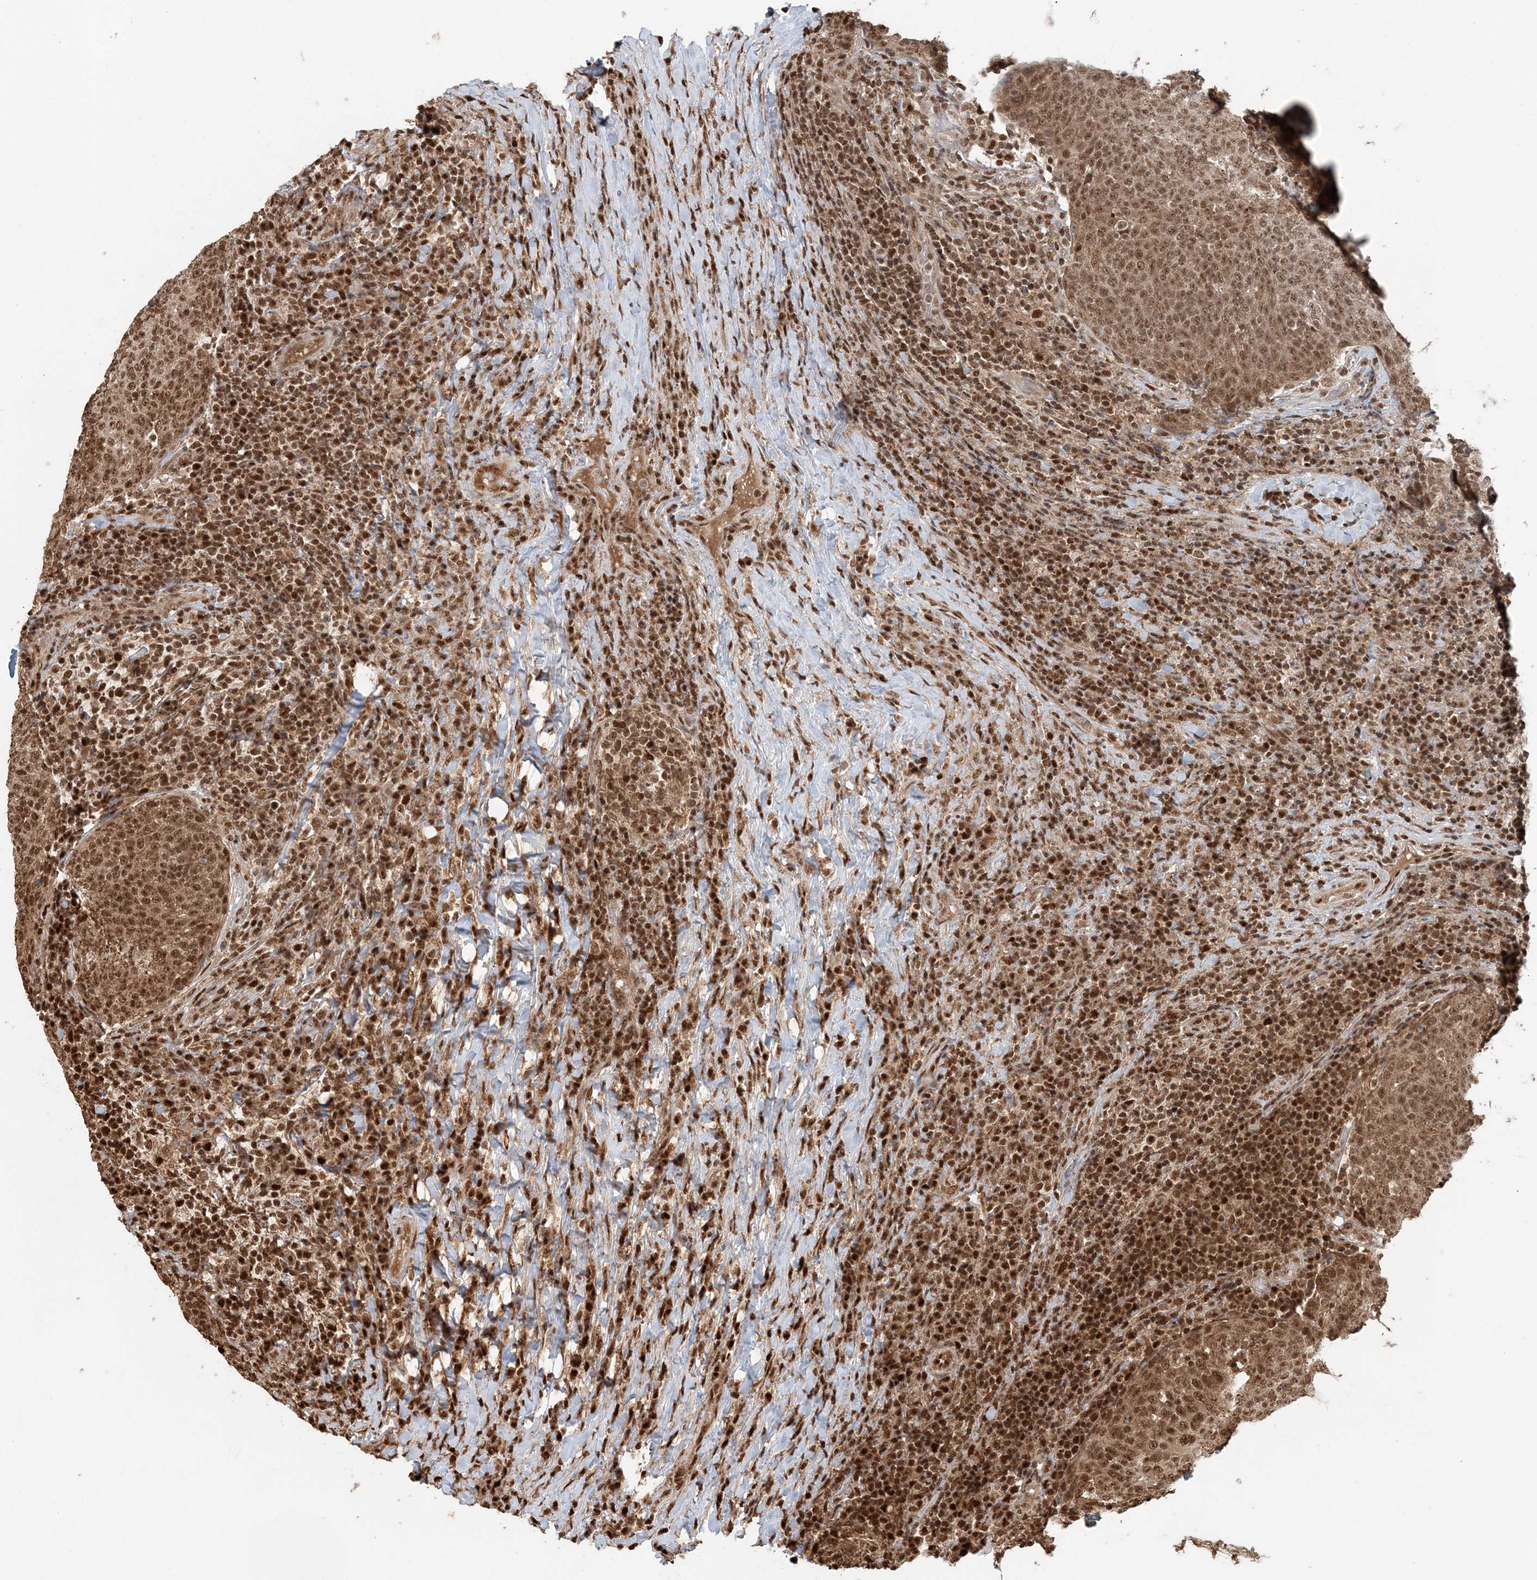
{"staining": {"intensity": "moderate", "quantity": ">75%", "location": "cytoplasmic/membranous,nuclear"}, "tissue": "head and neck cancer", "cell_type": "Tumor cells", "image_type": "cancer", "snomed": [{"axis": "morphology", "description": "Squamous cell carcinoma, NOS"}, {"axis": "morphology", "description": "Squamous cell carcinoma, metastatic, NOS"}, {"axis": "topography", "description": "Lymph node"}, {"axis": "topography", "description": "Head-Neck"}], "caption": "DAB immunohistochemical staining of metastatic squamous cell carcinoma (head and neck) shows moderate cytoplasmic/membranous and nuclear protein positivity in about >75% of tumor cells.", "gene": "ARHGAP35", "patient": {"sex": "male", "age": 62}}